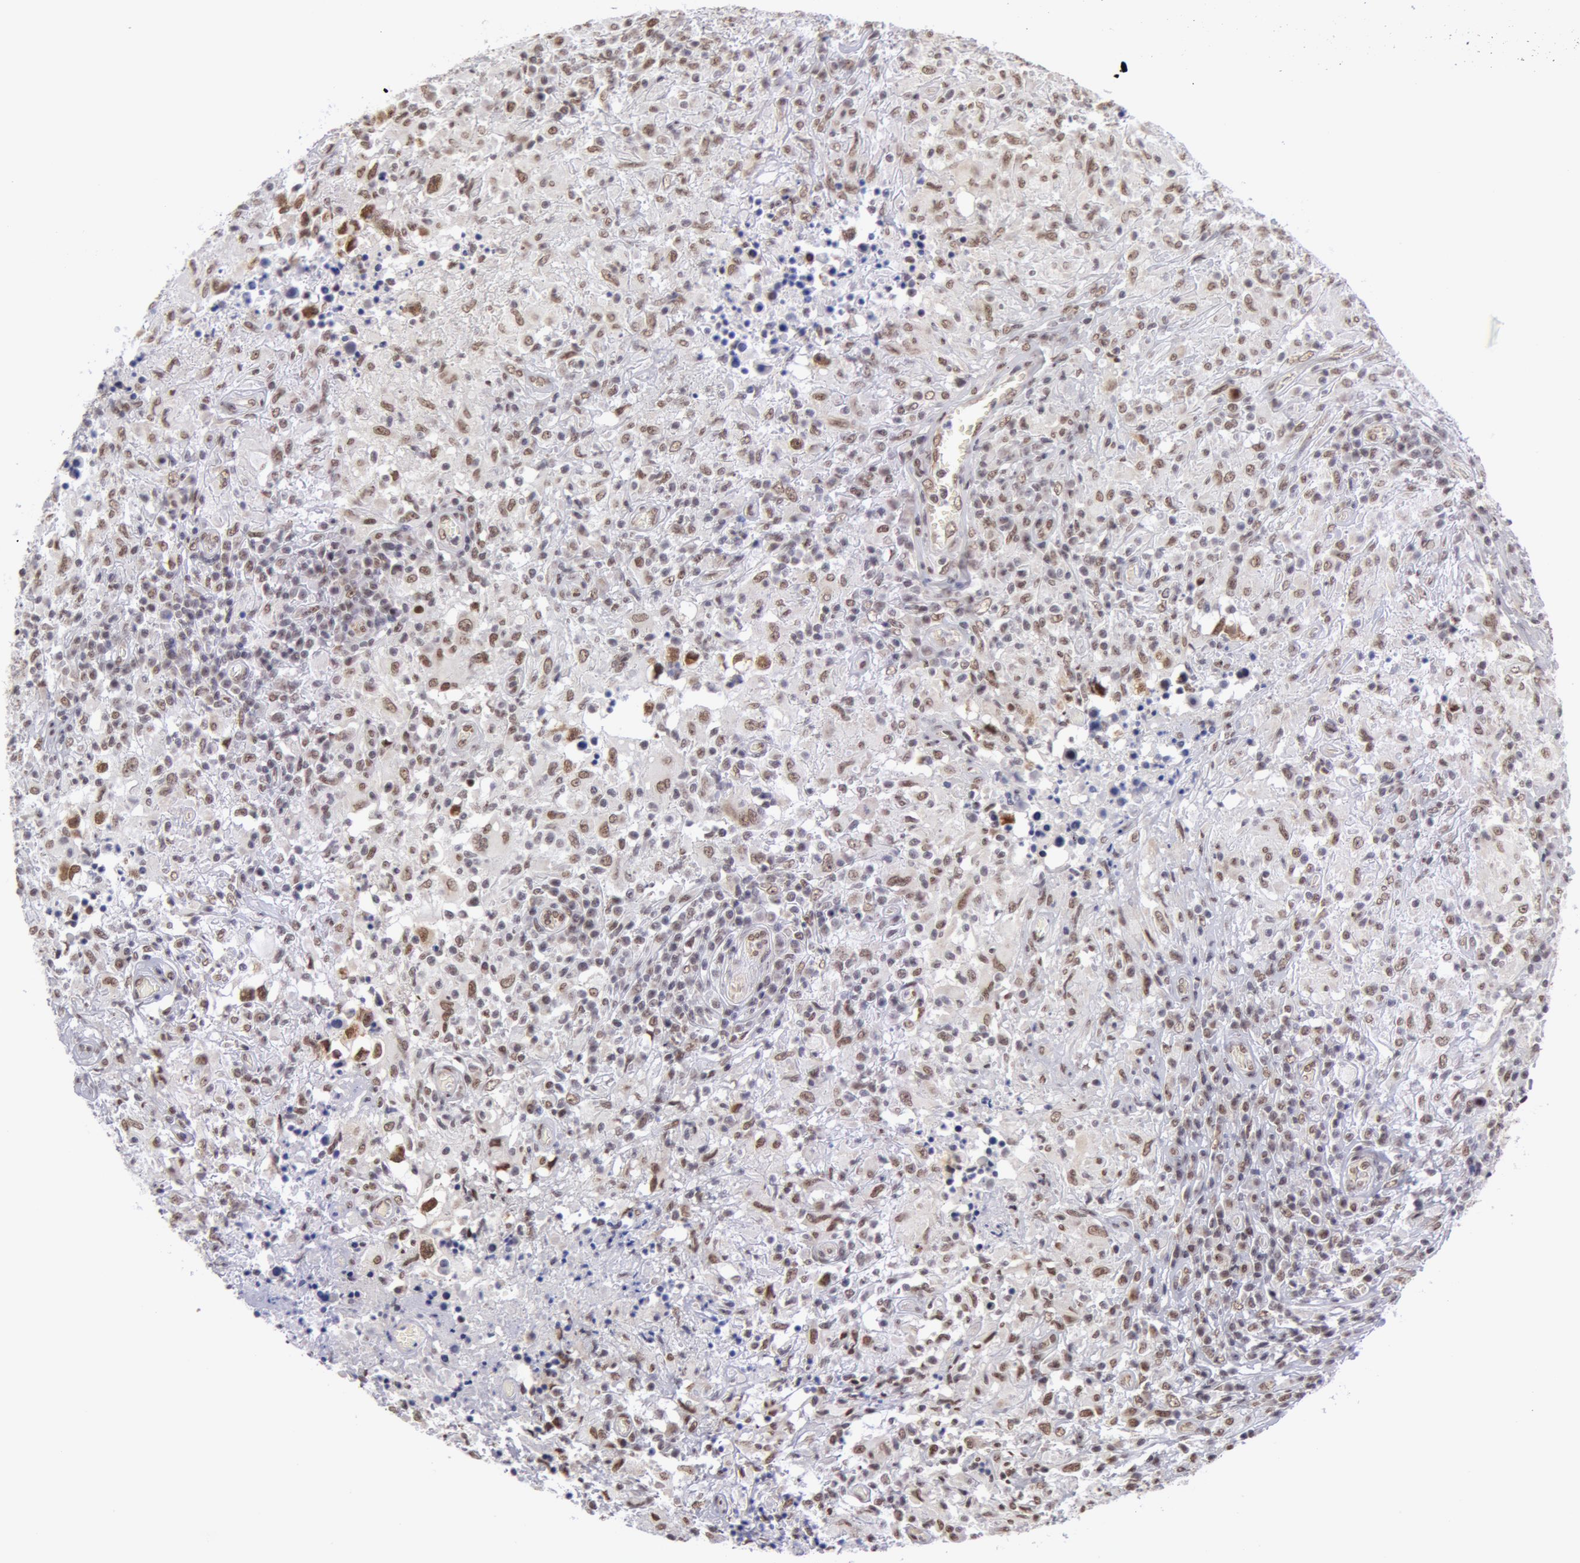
{"staining": {"intensity": "moderate", "quantity": "25%-75%", "location": "nuclear"}, "tissue": "testis cancer", "cell_type": "Tumor cells", "image_type": "cancer", "snomed": [{"axis": "morphology", "description": "Seminoma, NOS"}, {"axis": "topography", "description": "Testis"}], "caption": "This histopathology image exhibits testis cancer (seminoma) stained with immunohistochemistry (IHC) to label a protein in brown. The nuclear of tumor cells show moderate positivity for the protein. Nuclei are counter-stained blue.", "gene": "VRTN", "patient": {"sex": "male", "age": 34}}